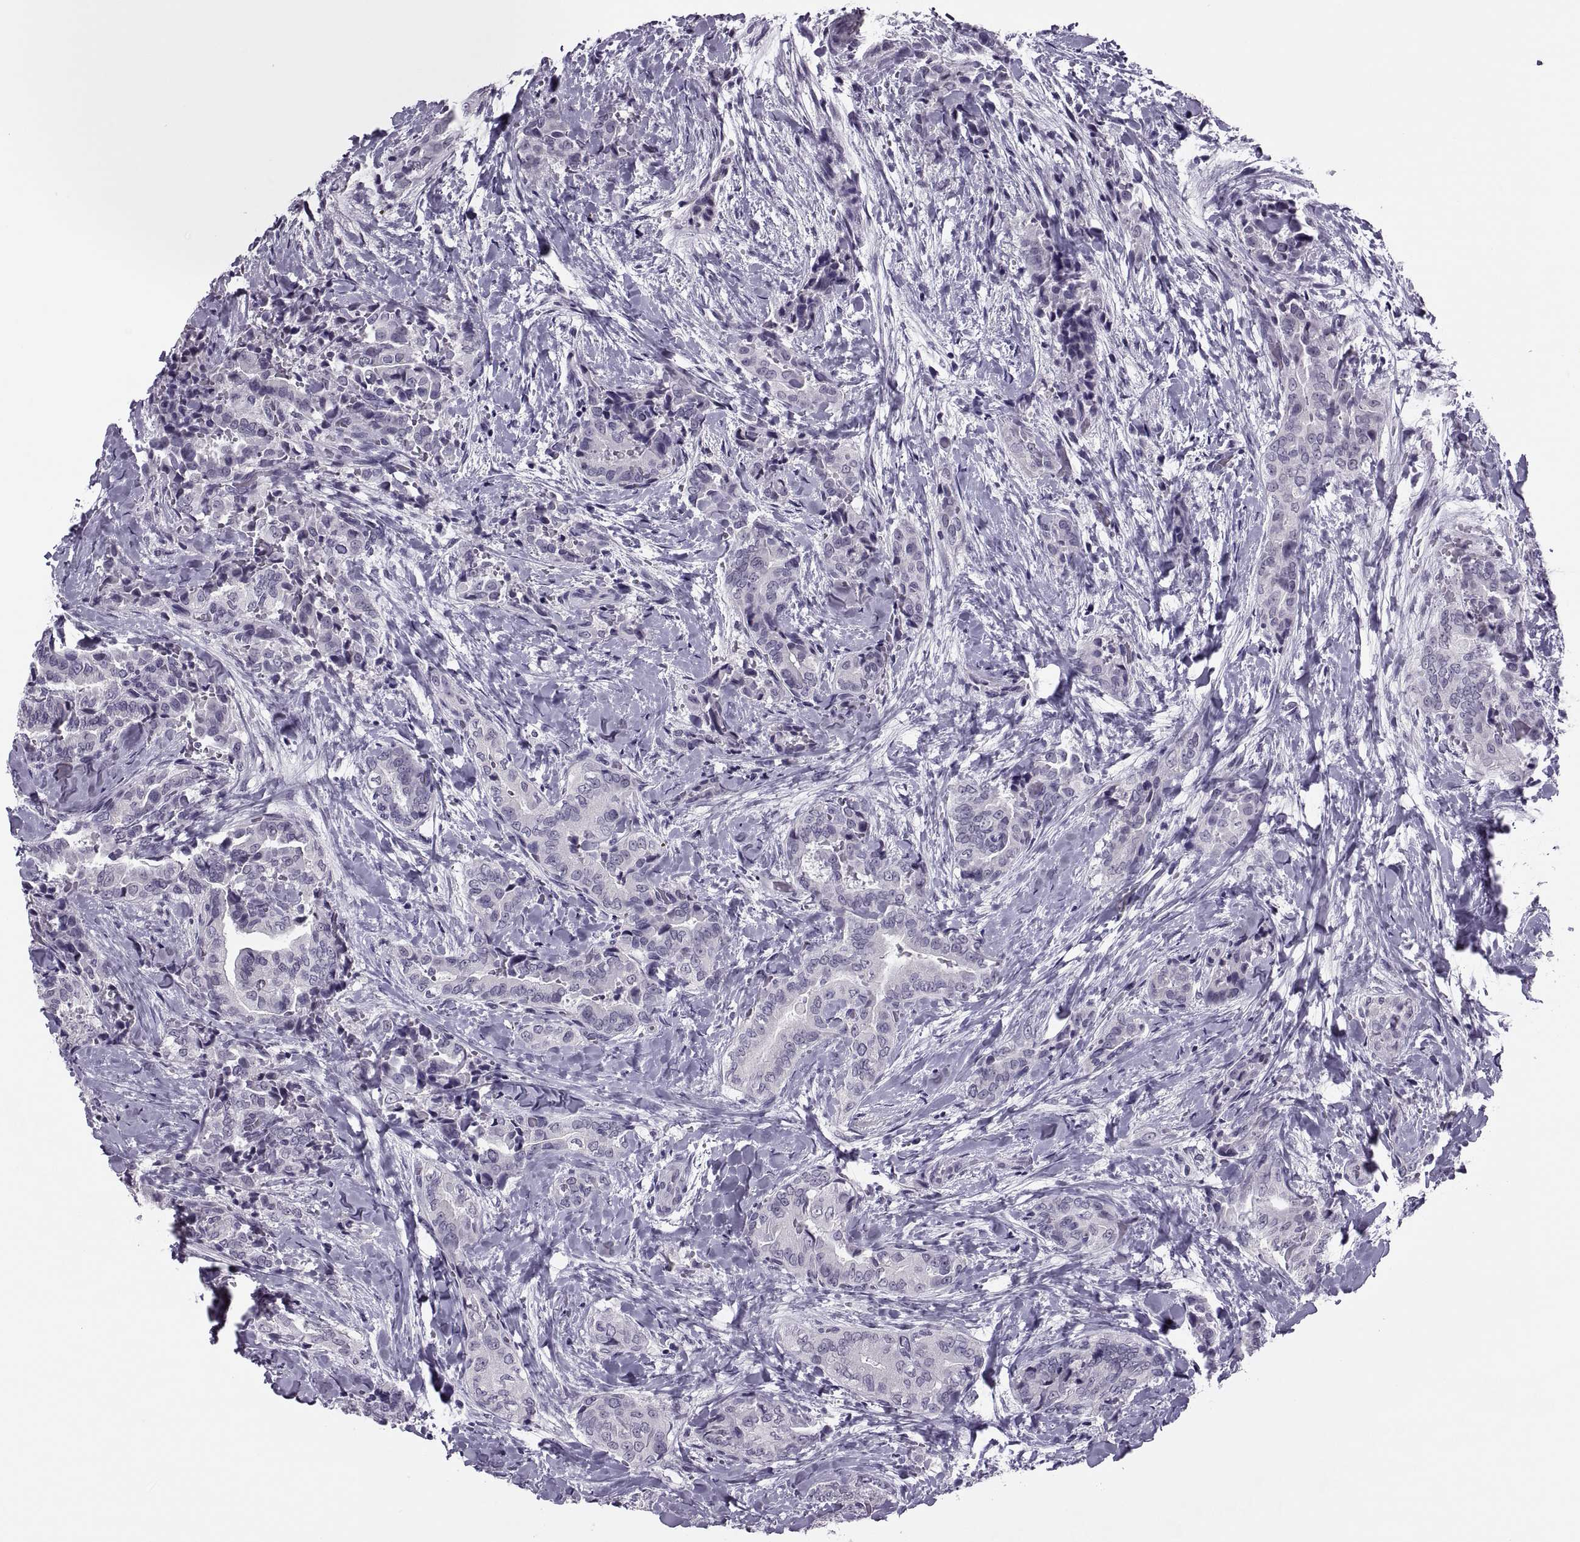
{"staining": {"intensity": "negative", "quantity": "none", "location": "none"}, "tissue": "thyroid cancer", "cell_type": "Tumor cells", "image_type": "cancer", "snomed": [{"axis": "morphology", "description": "Papillary adenocarcinoma, NOS"}, {"axis": "topography", "description": "Thyroid gland"}], "caption": "Tumor cells show no significant protein positivity in papillary adenocarcinoma (thyroid). (Immunohistochemistry (ihc), brightfield microscopy, high magnification).", "gene": "SYNGR4", "patient": {"sex": "male", "age": 61}}